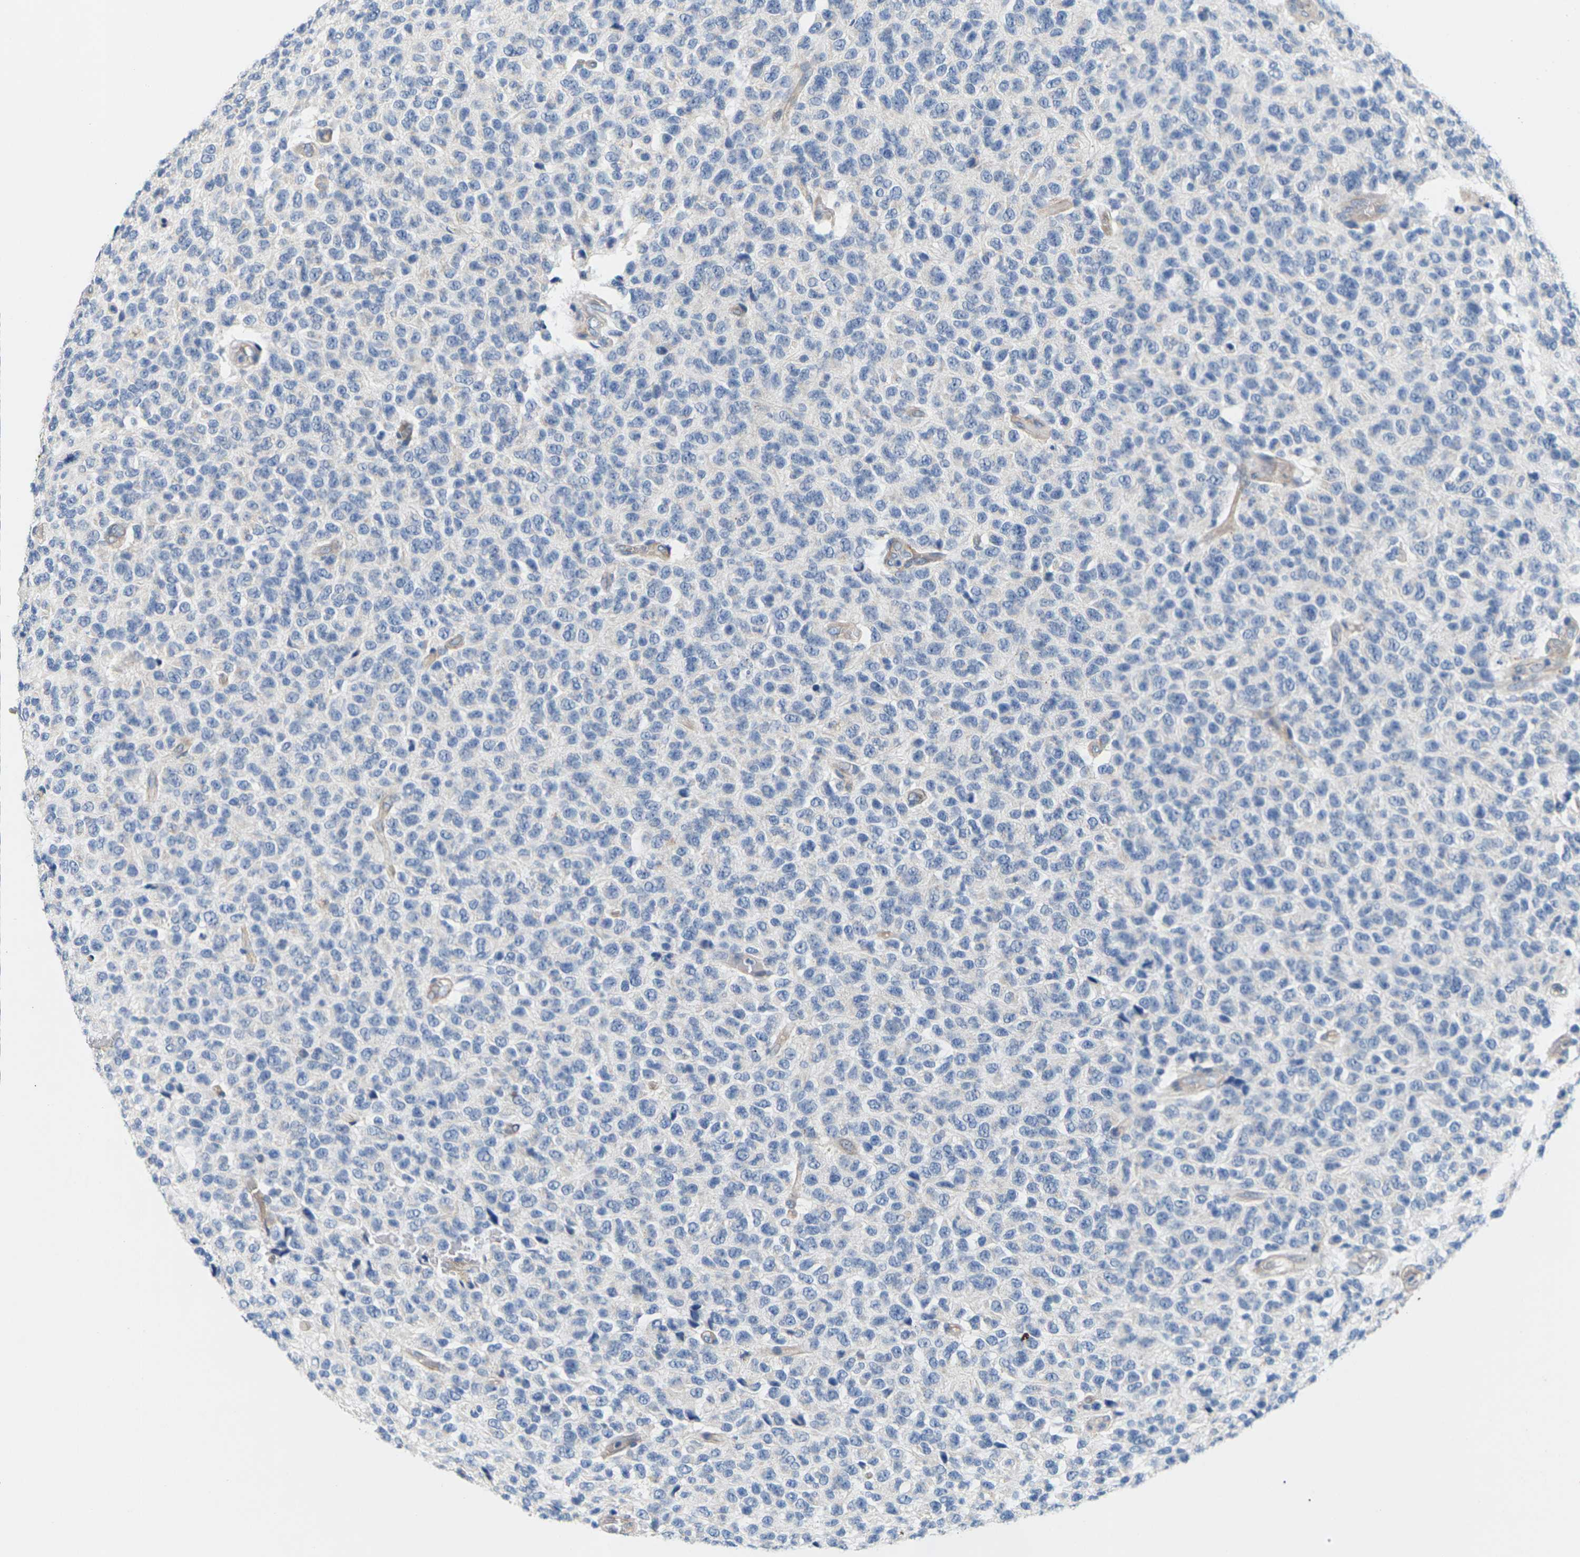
{"staining": {"intensity": "negative", "quantity": "none", "location": "none"}, "tissue": "glioma", "cell_type": "Tumor cells", "image_type": "cancer", "snomed": [{"axis": "morphology", "description": "Glioma, malignant, High grade"}, {"axis": "topography", "description": "pancreas cauda"}], "caption": "A photomicrograph of human glioma is negative for staining in tumor cells. Nuclei are stained in blue.", "gene": "ITGA5", "patient": {"sex": "male", "age": 60}}